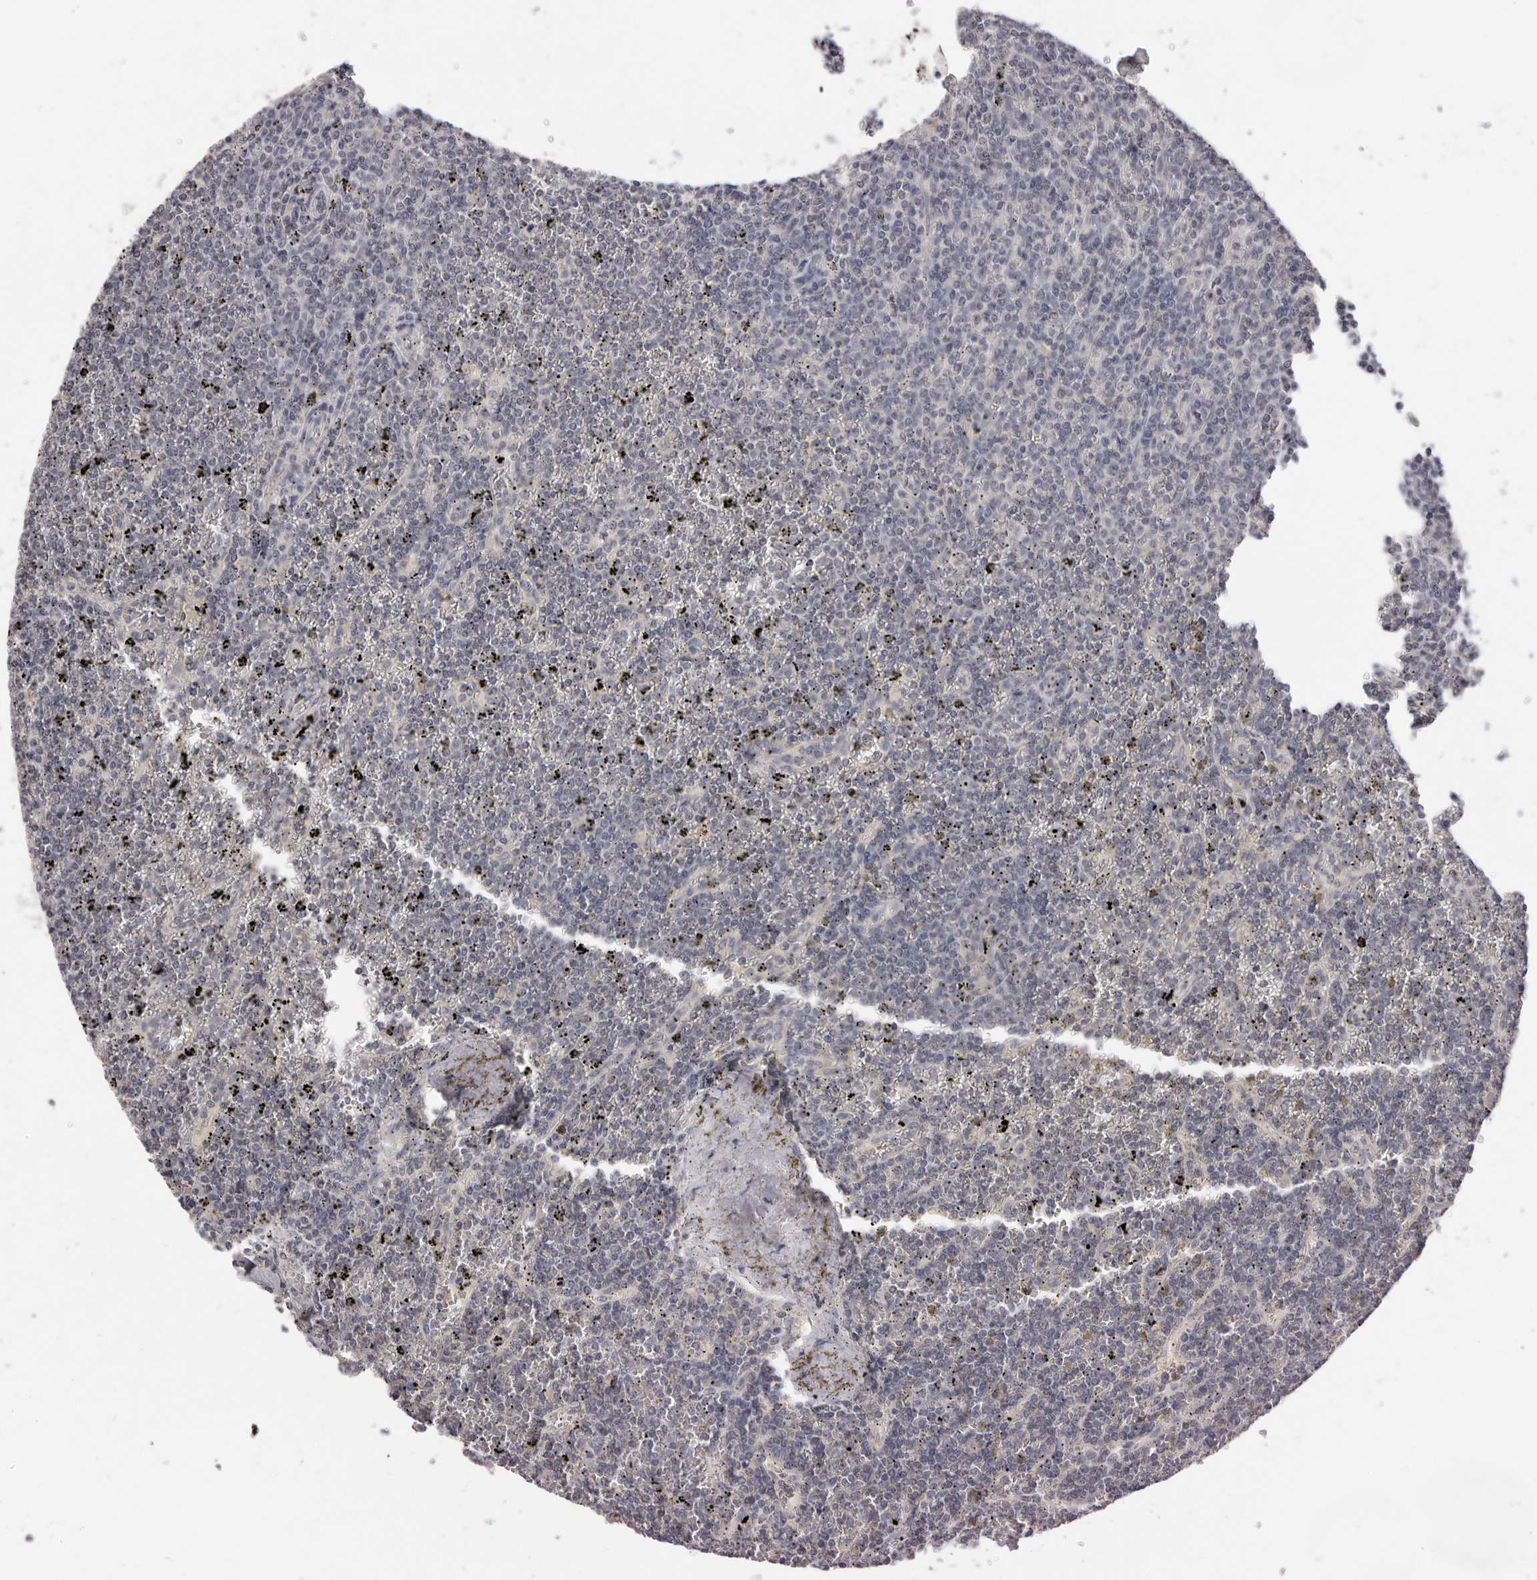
{"staining": {"intensity": "negative", "quantity": "none", "location": "none"}, "tissue": "lymphoma", "cell_type": "Tumor cells", "image_type": "cancer", "snomed": [{"axis": "morphology", "description": "Malignant lymphoma, non-Hodgkin's type, Low grade"}, {"axis": "topography", "description": "Spleen"}], "caption": "Lymphoma was stained to show a protein in brown. There is no significant expression in tumor cells.", "gene": "DOP1A", "patient": {"sex": "female", "age": 19}}